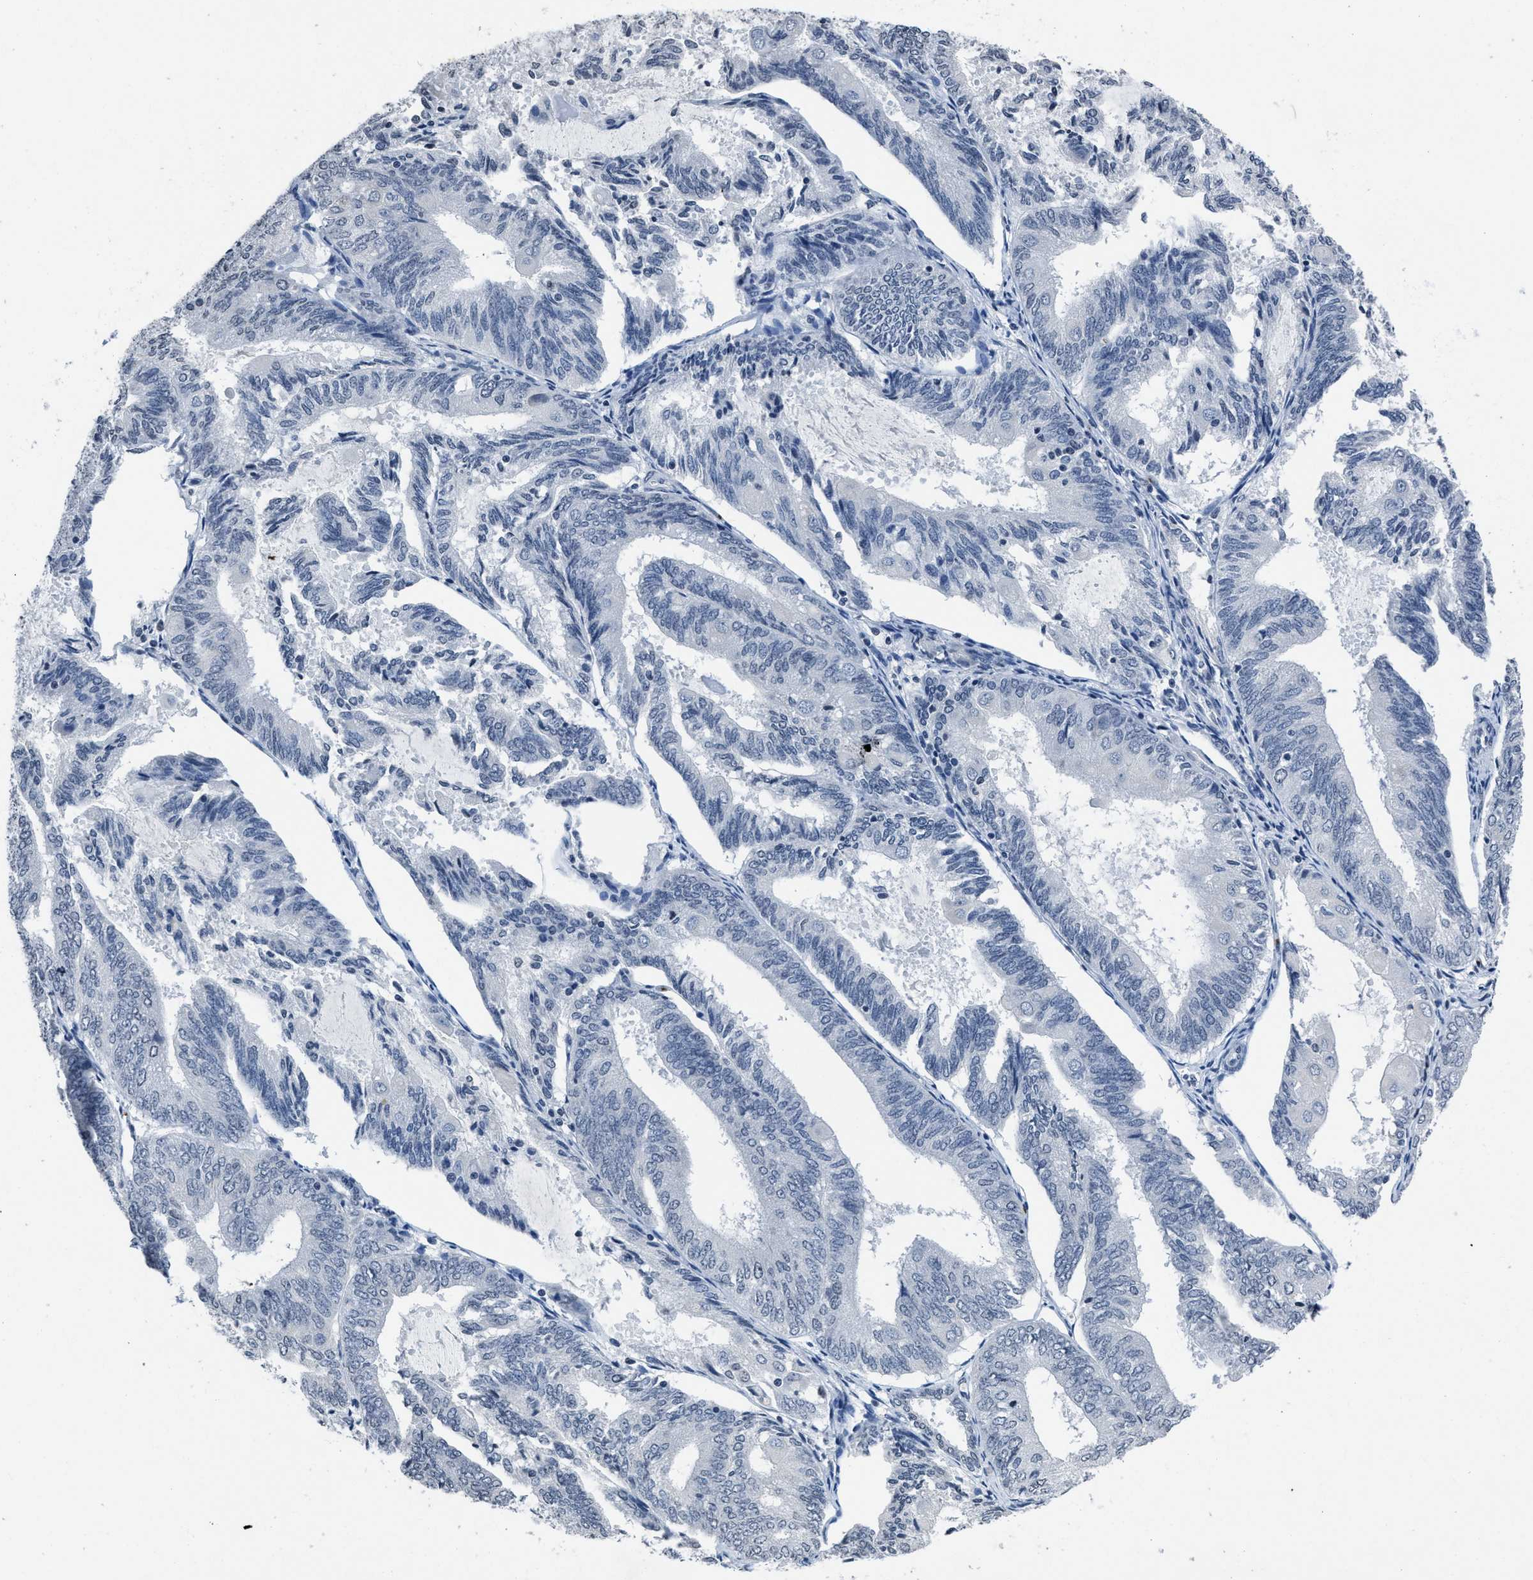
{"staining": {"intensity": "negative", "quantity": "none", "location": "none"}, "tissue": "endometrial cancer", "cell_type": "Tumor cells", "image_type": "cancer", "snomed": [{"axis": "morphology", "description": "Adenocarcinoma, NOS"}, {"axis": "topography", "description": "Endometrium"}], "caption": "IHC of adenocarcinoma (endometrial) exhibits no positivity in tumor cells.", "gene": "ITGA2B", "patient": {"sex": "female", "age": 81}}